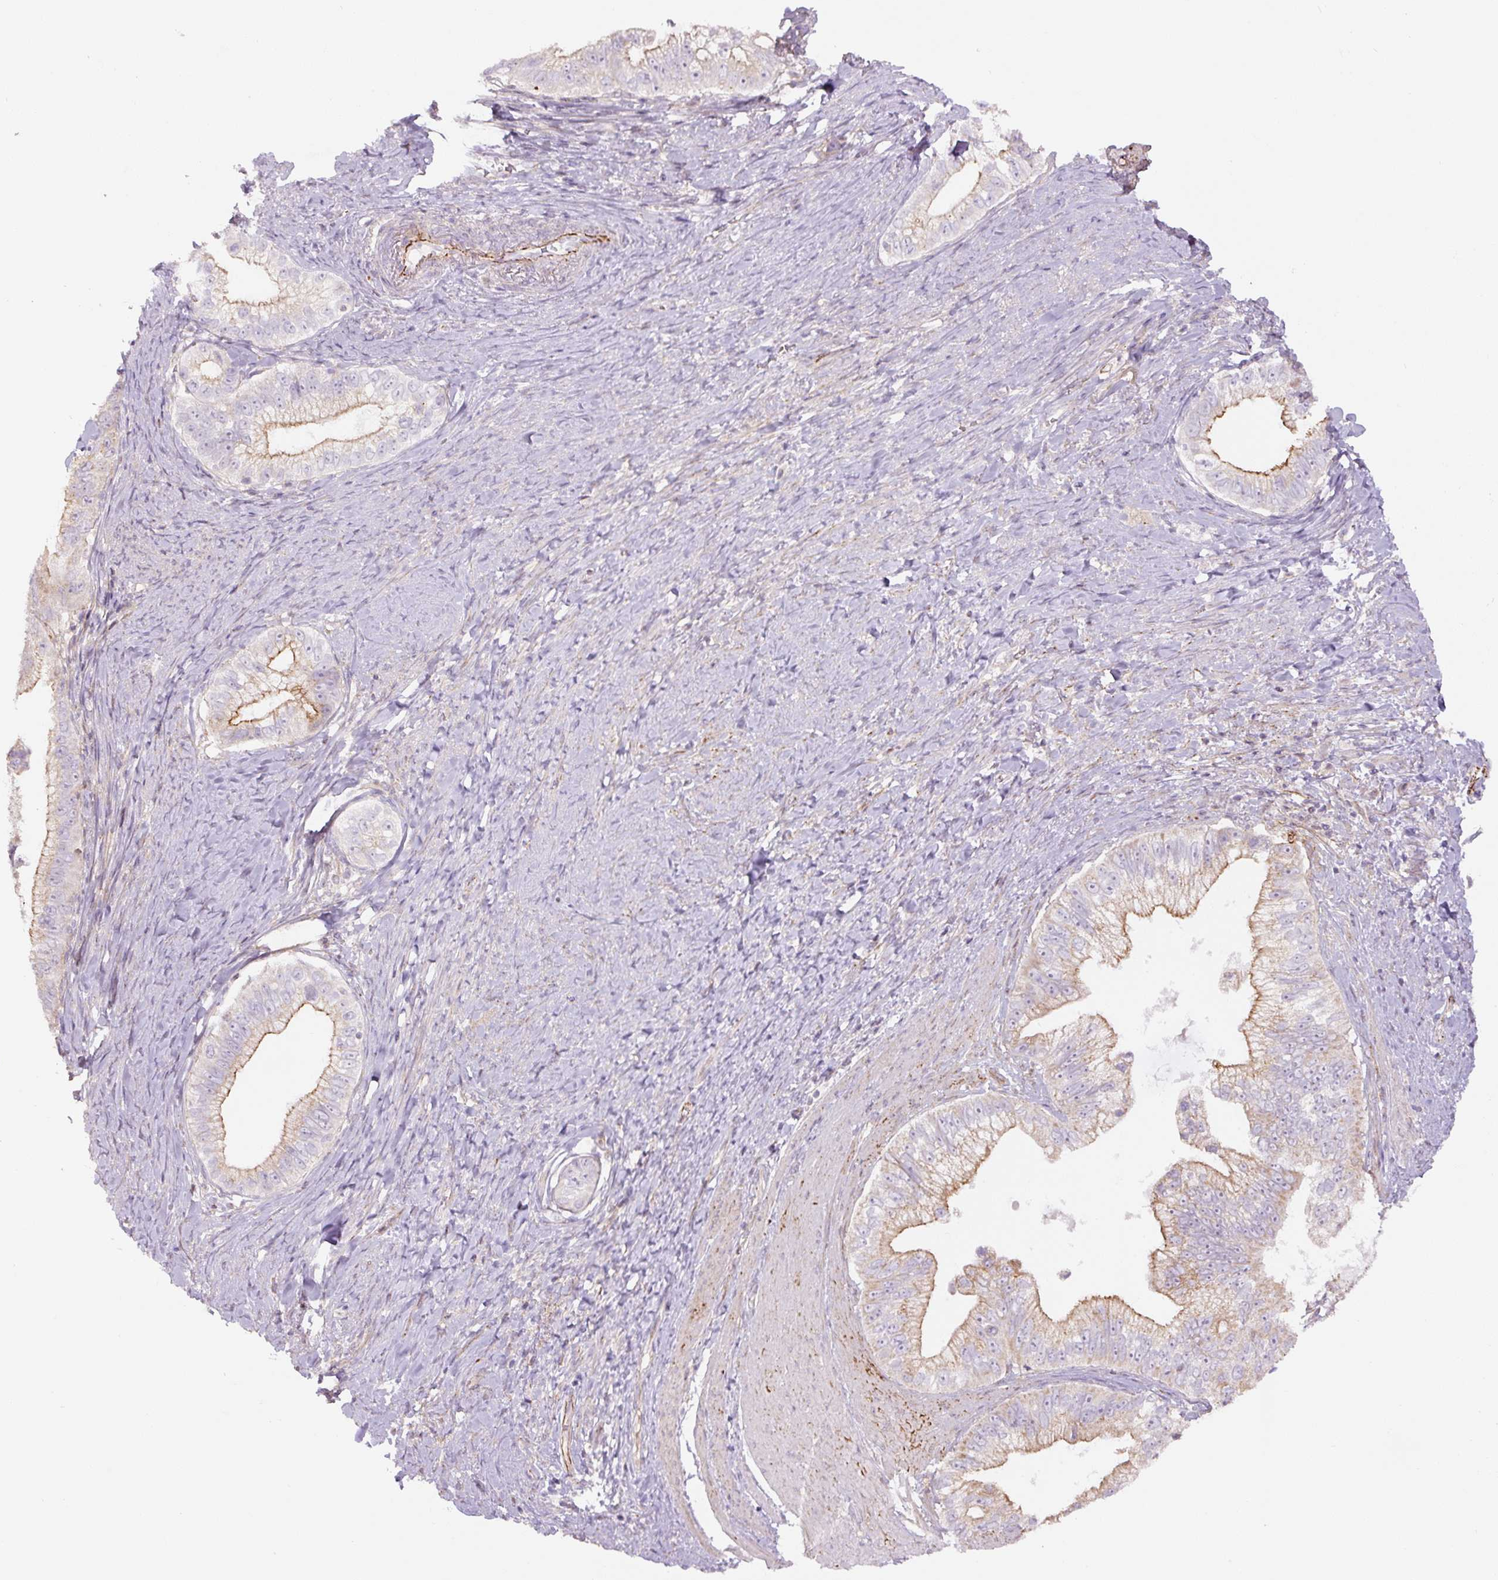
{"staining": {"intensity": "moderate", "quantity": "<25%", "location": "cytoplasmic/membranous"}, "tissue": "pancreatic cancer", "cell_type": "Tumor cells", "image_type": "cancer", "snomed": [{"axis": "morphology", "description": "Adenocarcinoma, NOS"}, {"axis": "topography", "description": "Pancreas"}], "caption": "Approximately <25% of tumor cells in human pancreatic cancer reveal moderate cytoplasmic/membranous protein expression as visualized by brown immunohistochemical staining.", "gene": "CCNI2", "patient": {"sex": "male", "age": 70}}